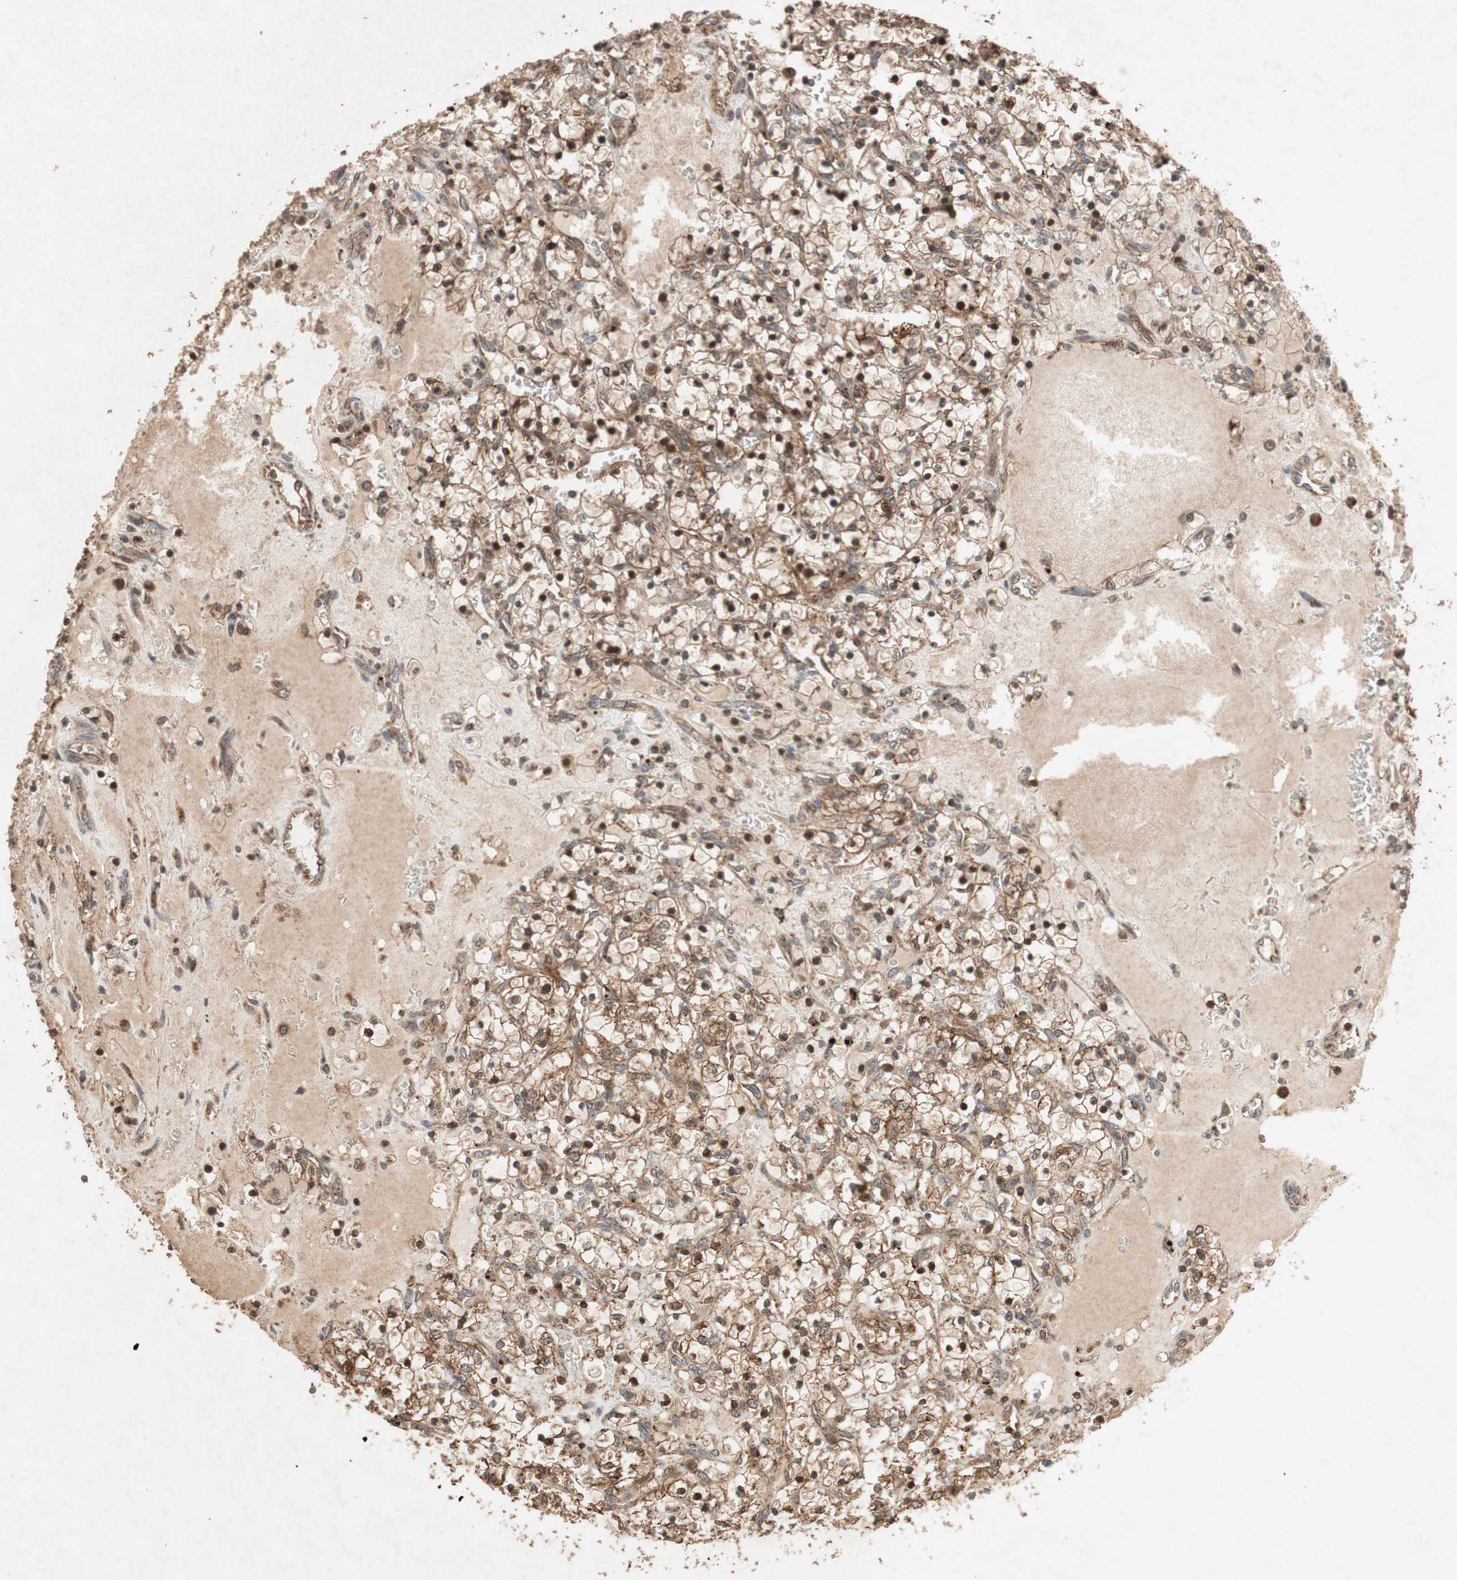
{"staining": {"intensity": "strong", "quantity": ">75%", "location": "cytoplasmic/membranous,nuclear"}, "tissue": "renal cancer", "cell_type": "Tumor cells", "image_type": "cancer", "snomed": [{"axis": "morphology", "description": "Adenocarcinoma, NOS"}, {"axis": "topography", "description": "Kidney"}], "caption": "Renal adenocarcinoma stained with a protein marker reveals strong staining in tumor cells.", "gene": "RAB1A", "patient": {"sex": "female", "age": 69}}